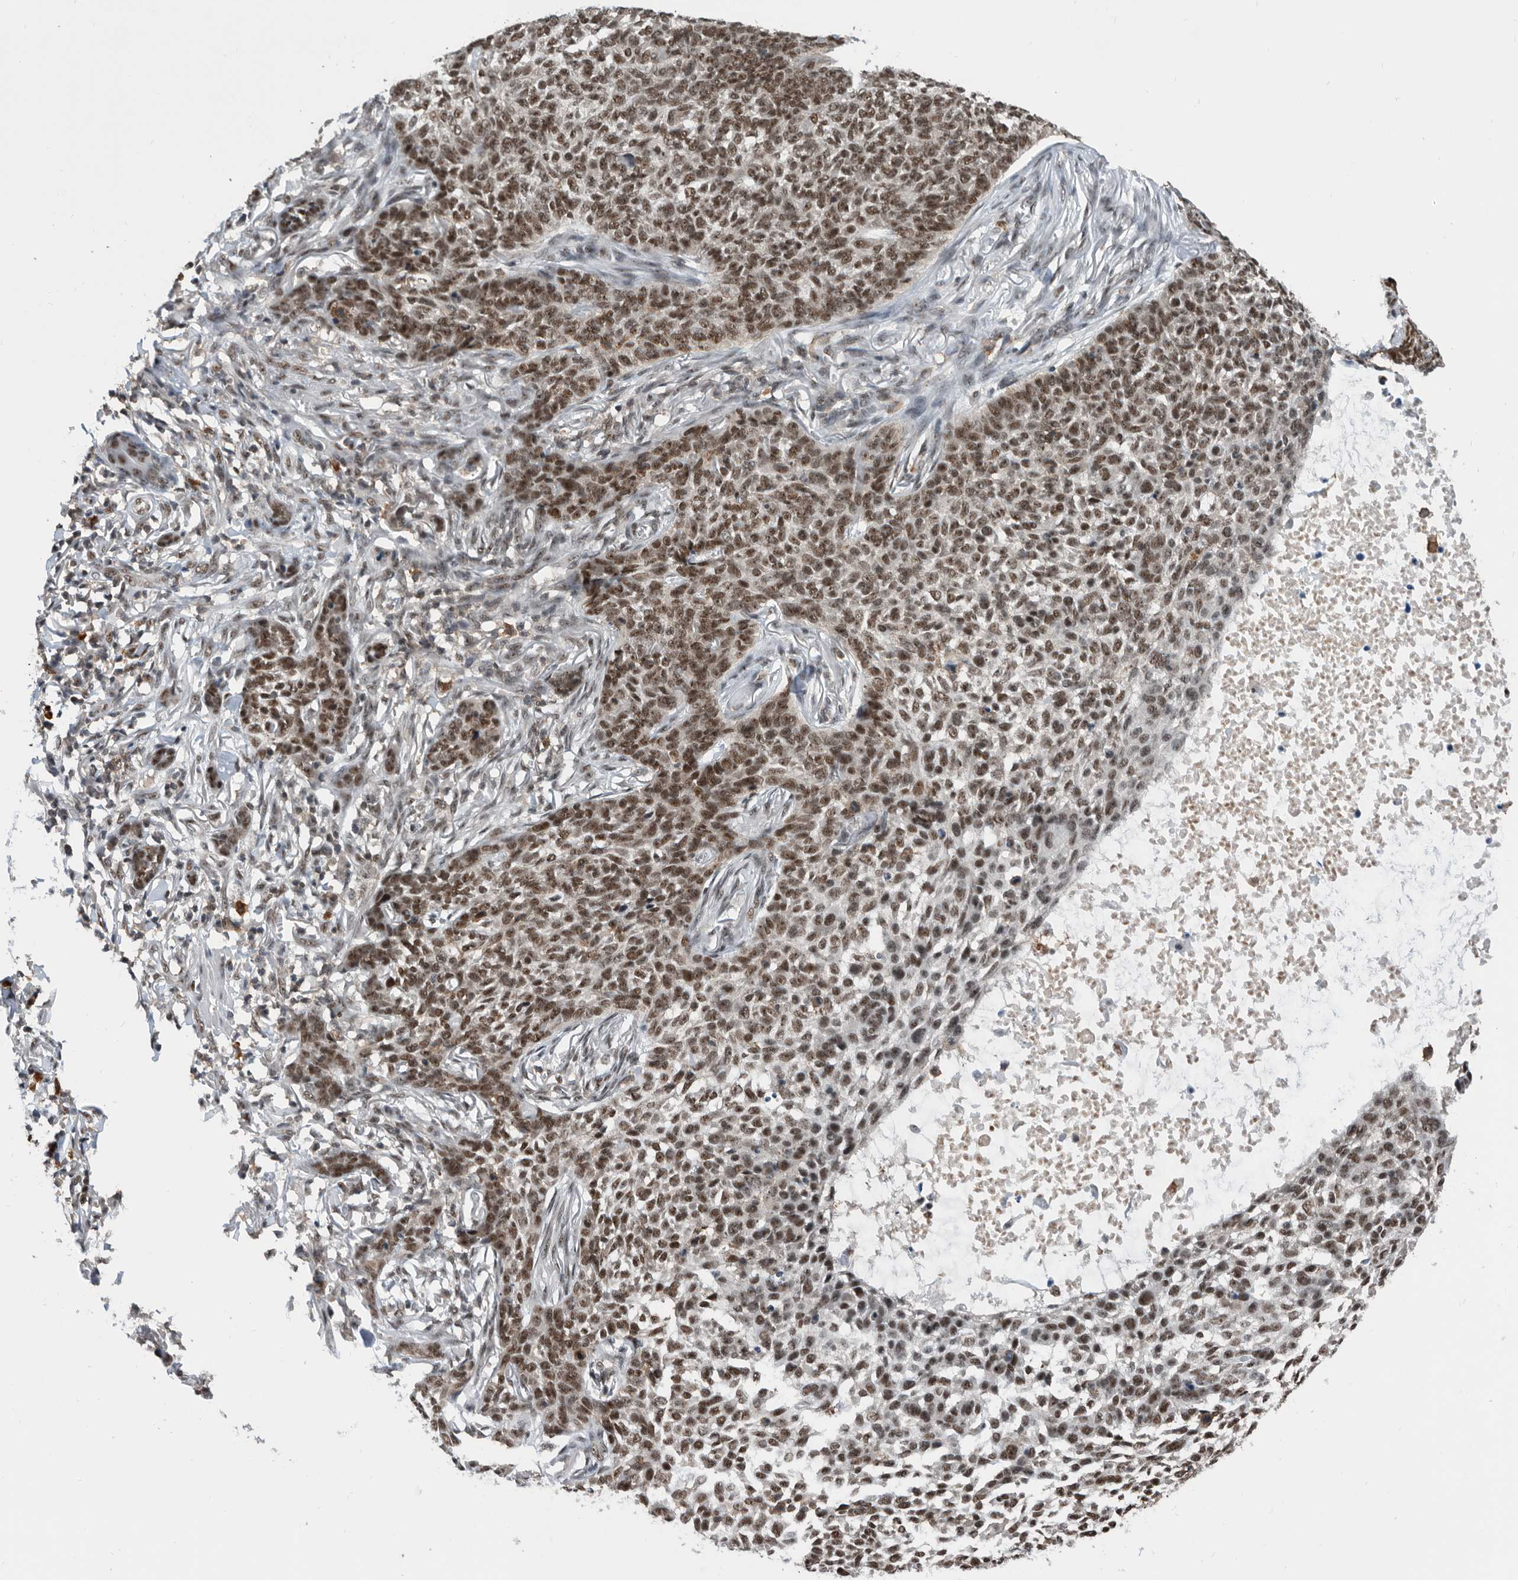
{"staining": {"intensity": "moderate", "quantity": ">75%", "location": "nuclear"}, "tissue": "skin cancer", "cell_type": "Tumor cells", "image_type": "cancer", "snomed": [{"axis": "morphology", "description": "Basal cell carcinoma"}, {"axis": "topography", "description": "Skin"}], "caption": "Skin basal cell carcinoma stained for a protein reveals moderate nuclear positivity in tumor cells.", "gene": "ZNF260", "patient": {"sex": "male", "age": 85}}